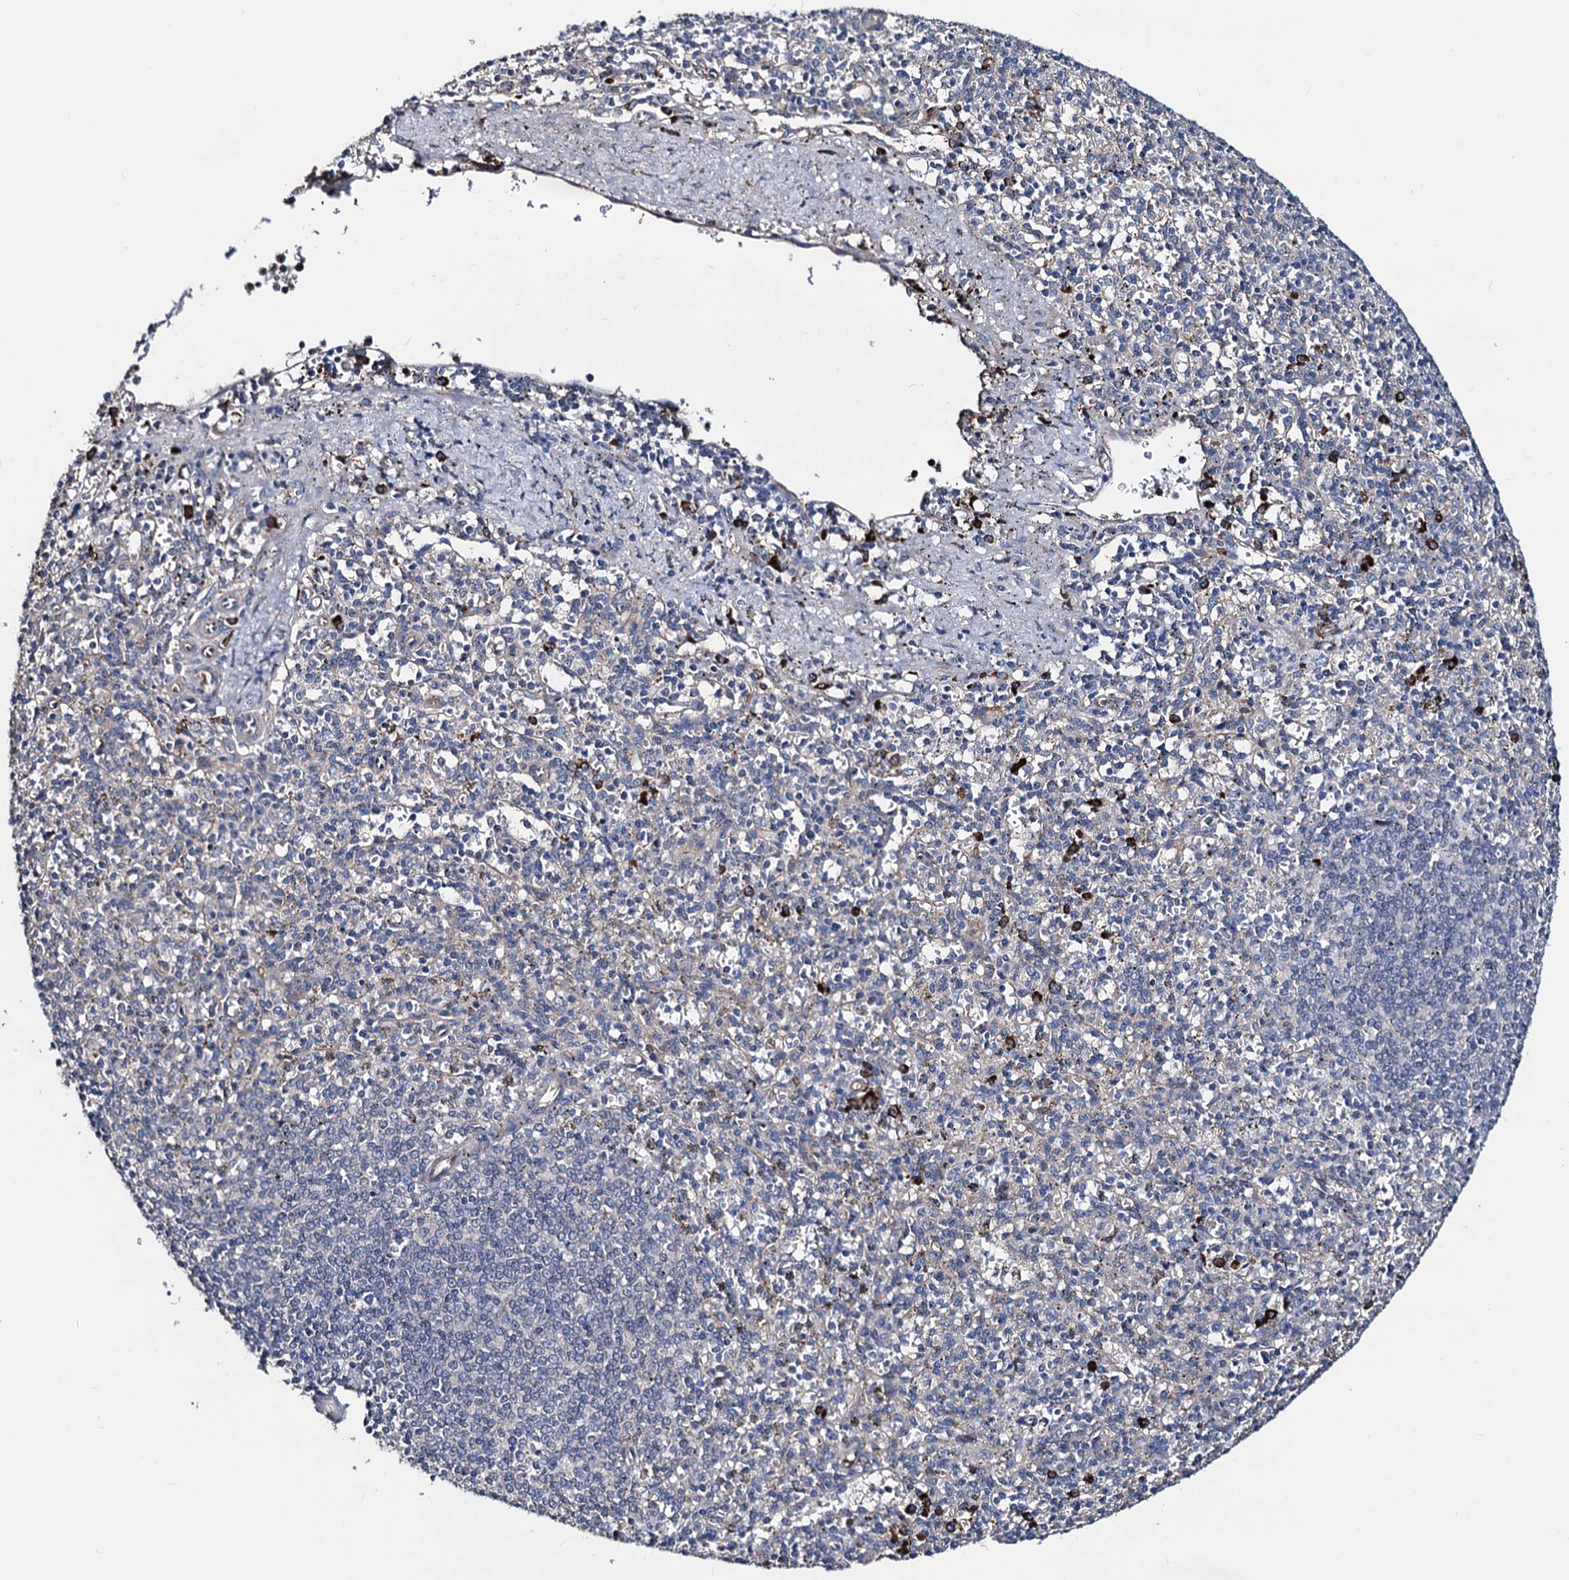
{"staining": {"intensity": "strong", "quantity": "<25%", "location": "cytoplasmic/membranous"}, "tissue": "spleen", "cell_type": "Cells in red pulp", "image_type": "normal", "snomed": [{"axis": "morphology", "description": "Normal tissue, NOS"}, {"axis": "topography", "description": "Spleen"}], "caption": "This image exhibits IHC staining of benign human spleen, with medium strong cytoplasmic/membranous staining in about <25% of cells in red pulp.", "gene": "AKAP11", "patient": {"sex": "male", "age": 72}}